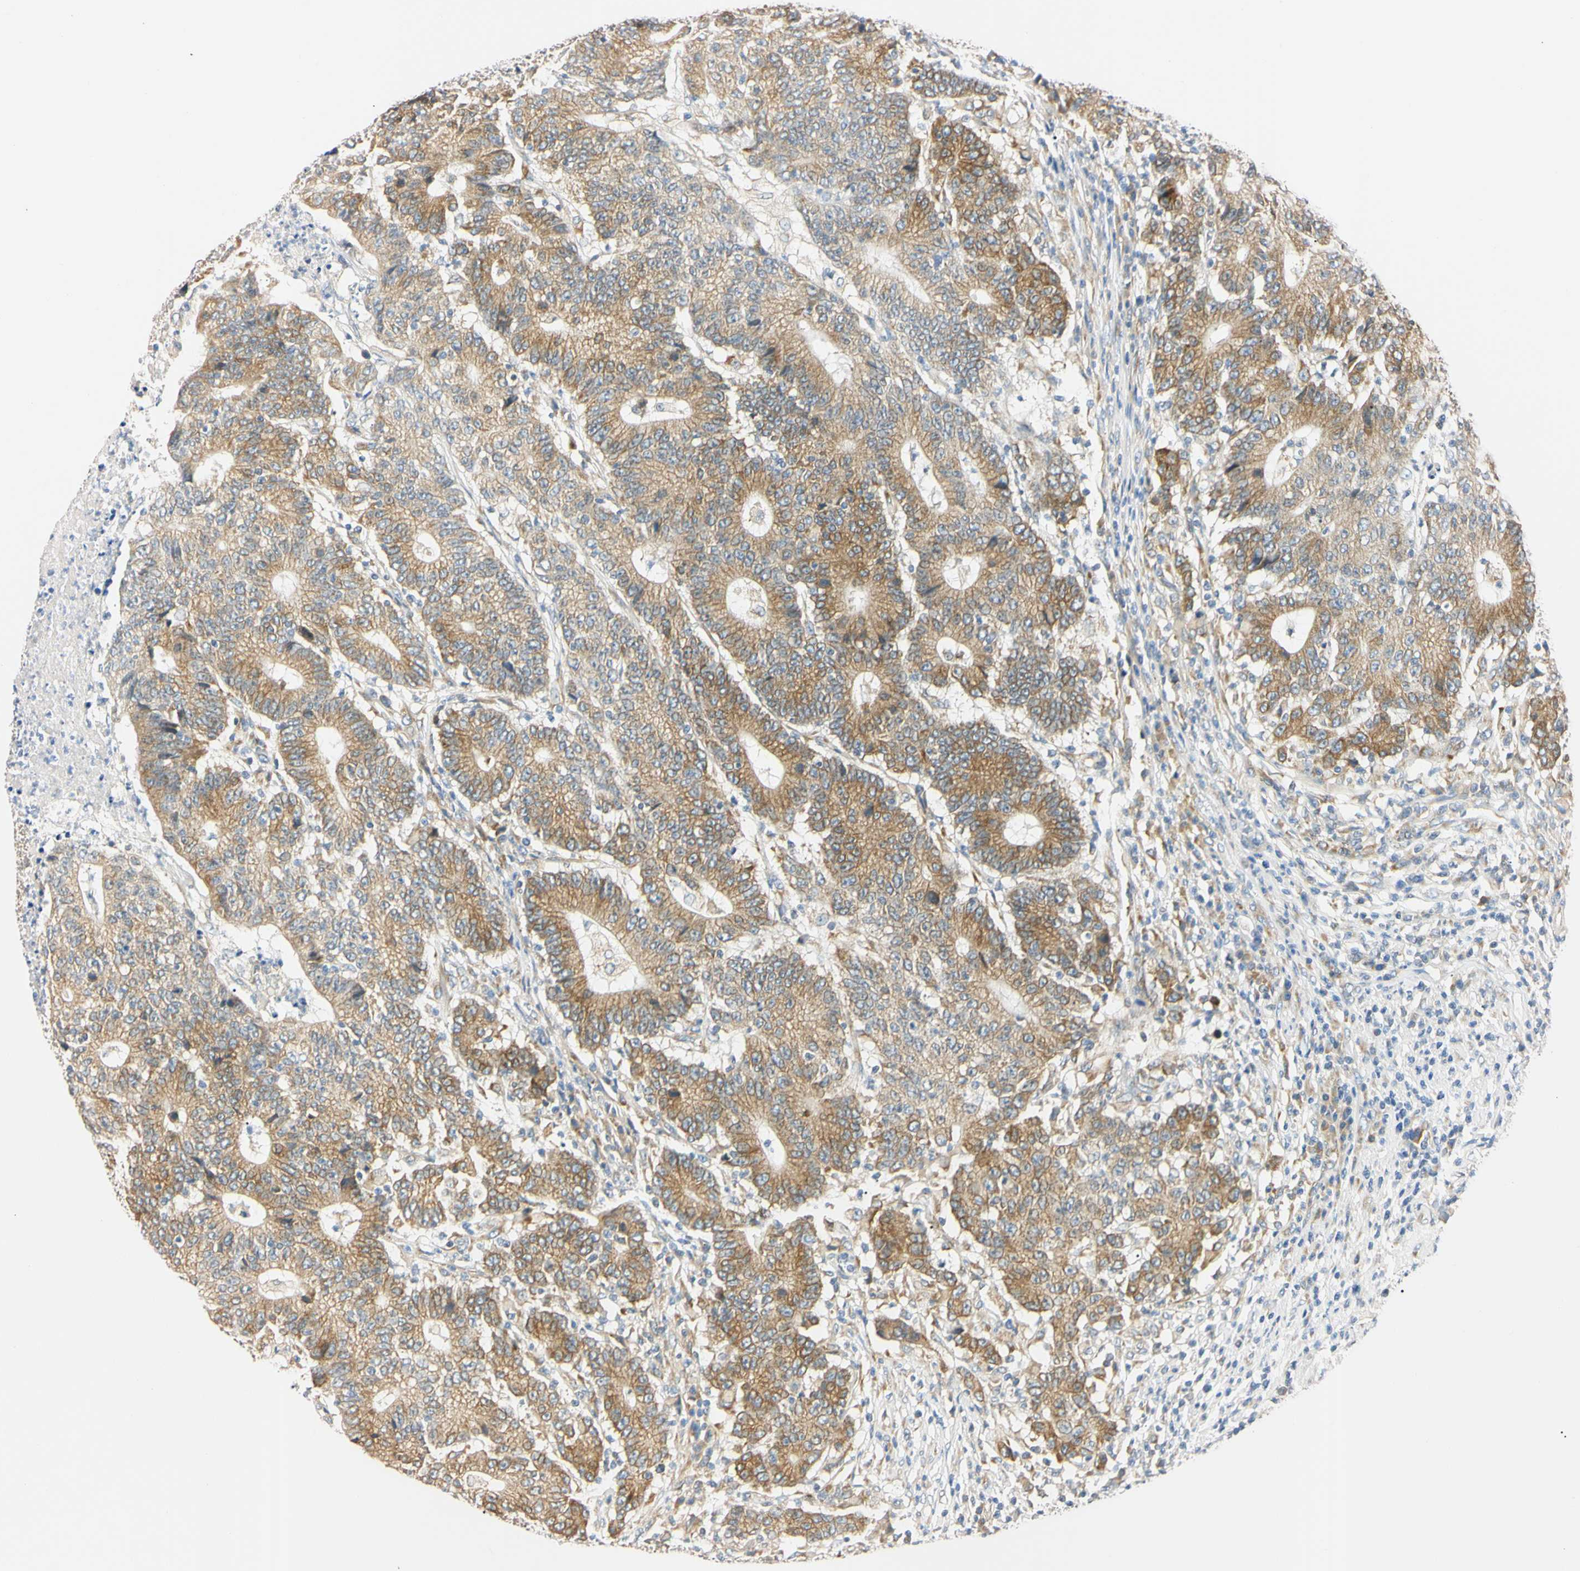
{"staining": {"intensity": "moderate", "quantity": ">75%", "location": "cytoplasmic/membranous"}, "tissue": "colorectal cancer", "cell_type": "Tumor cells", "image_type": "cancer", "snomed": [{"axis": "morphology", "description": "Normal tissue, NOS"}, {"axis": "morphology", "description": "Adenocarcinoma, NOS"}, {"axis": "topography", "description": "Colon"}], "caption": "The histopathology image demonstrates staining of adenocarcinoma (colorectal), revealing moderate cytoplasmic/membranous protein staining (brown color) within tumor cells.", "gene": "DNAJB12", "patient": {"sex": "female", "age": 75}}